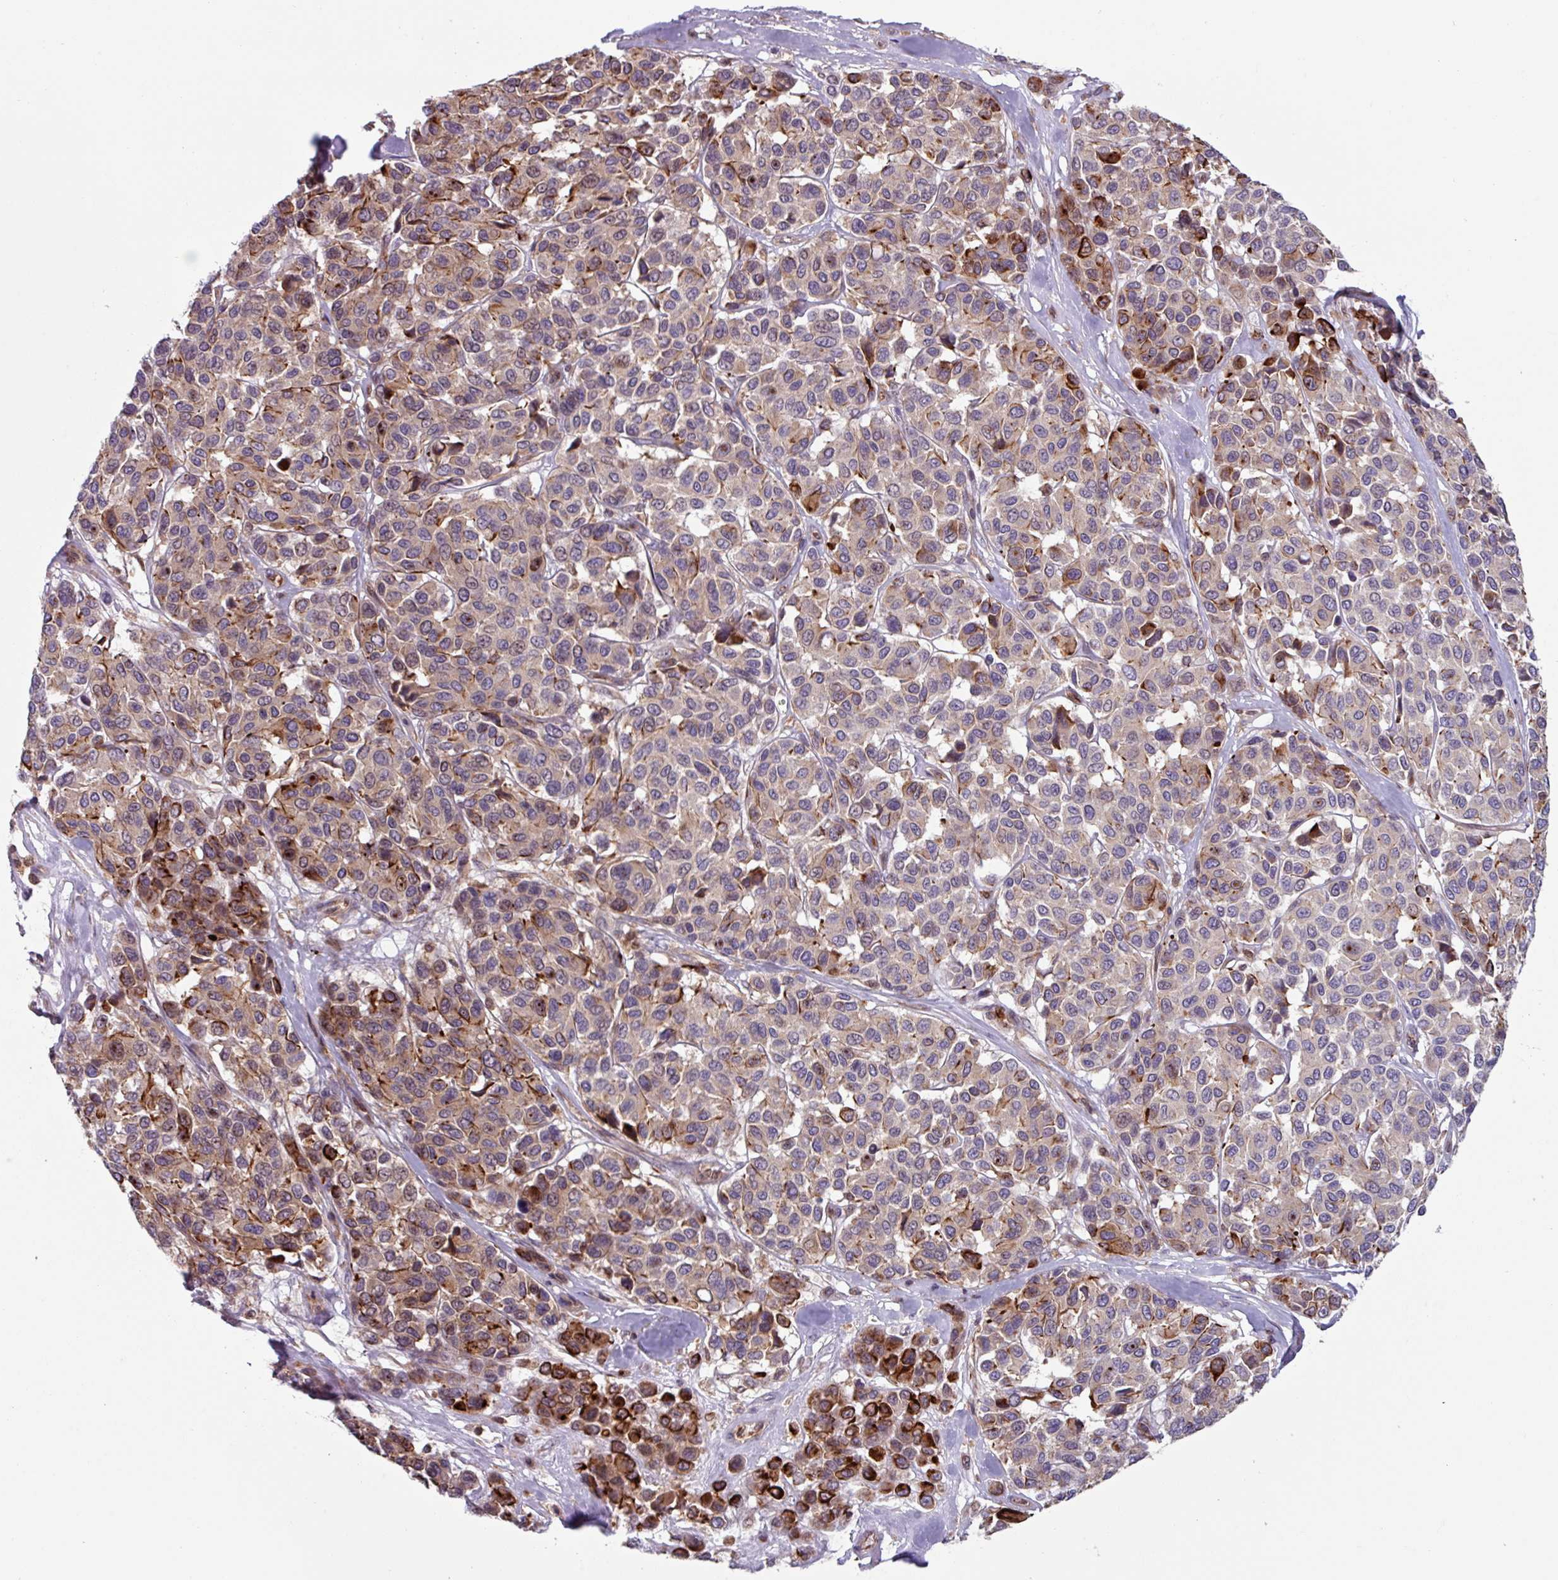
{"staining": {"intensity": "strong", "quantity": "<25%", "location": "cytoplasmic/membranous"}, "tissue": "melanoma", "cell_type": "Tumor cells", "image_type": "cancer", "snomed": [{"axis": "morphology", "description": "Malignant melanoma, NOS"}, {"axis": "topography", "description": "Skin"}], "caption": "Human melanoma stained for a protein (brown) shows strong cytoplasmic/membranous positive expression in approximately <25% of tumor cells.", "gene": "PLEKHD1", "patient": {"sex": "female", "age": 66}}